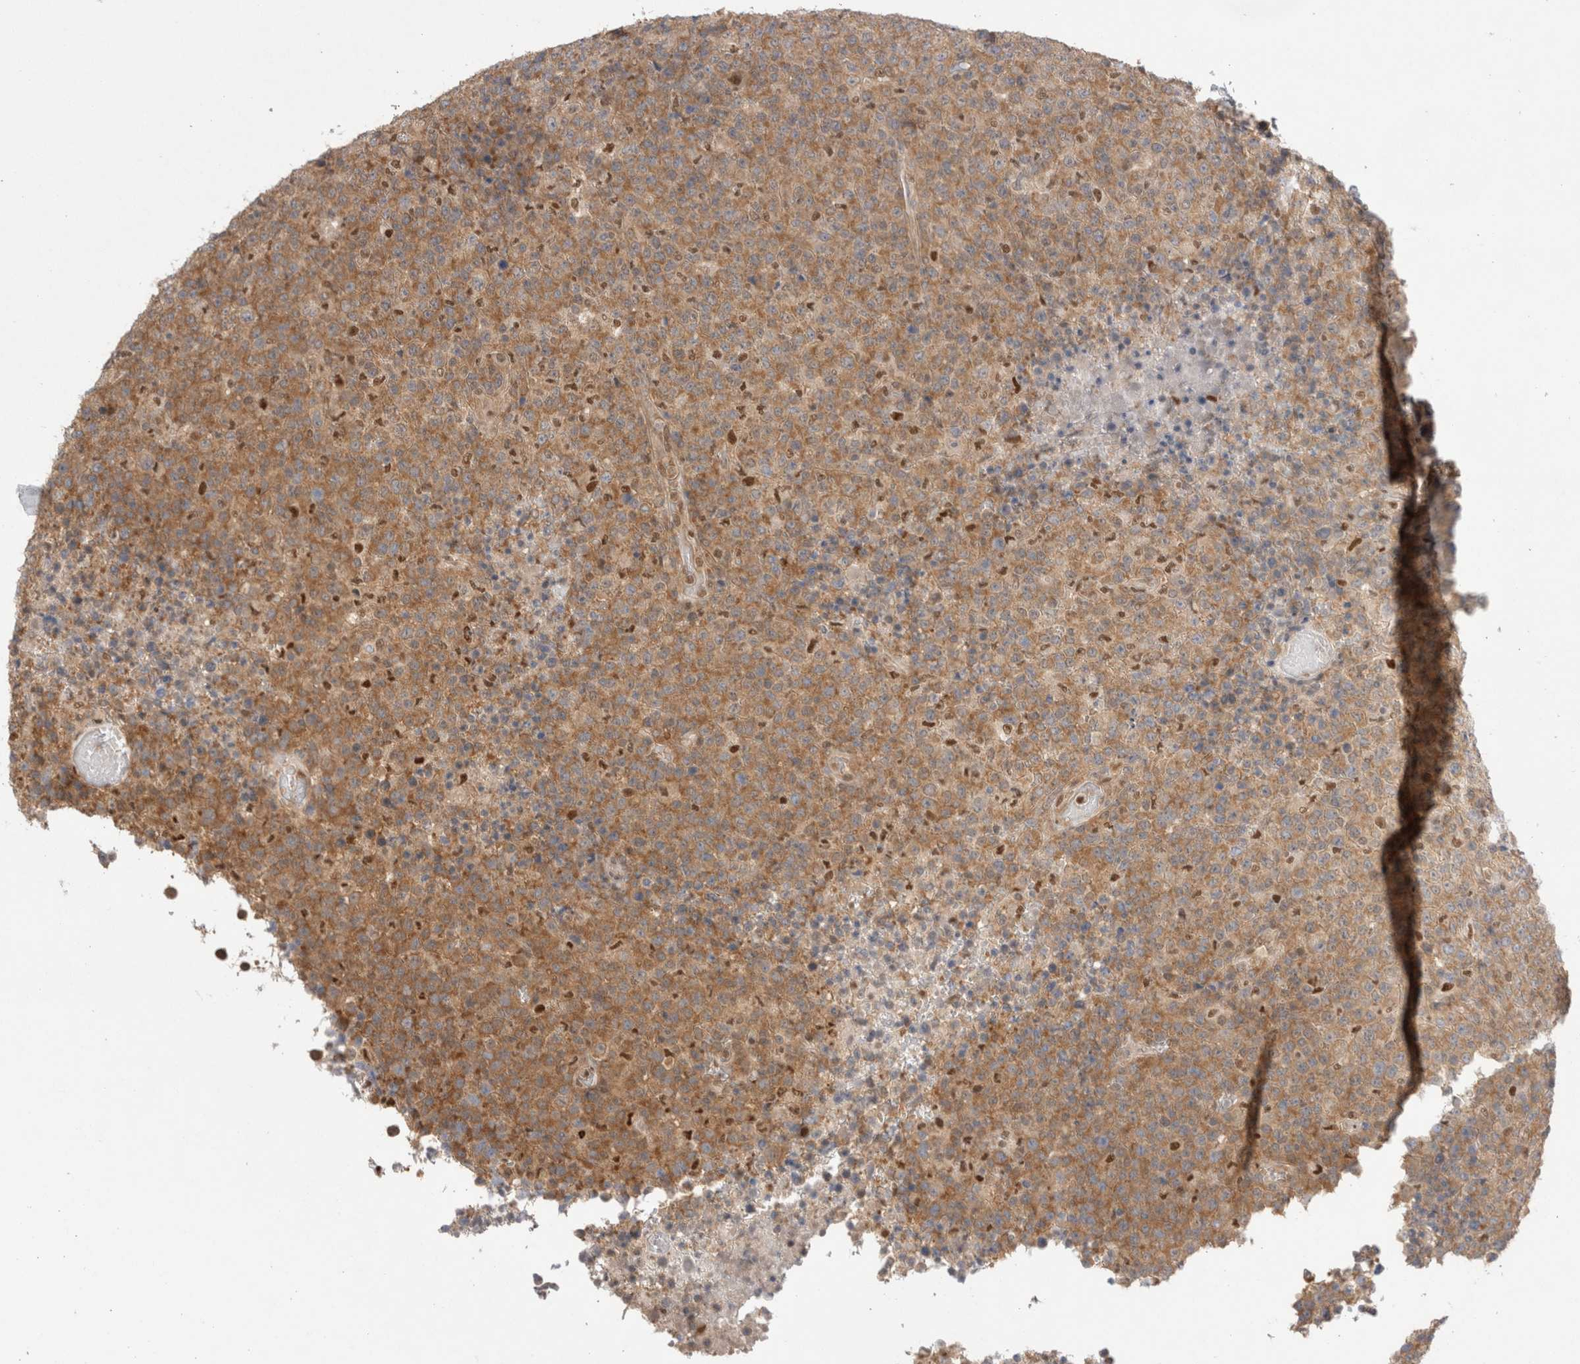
{"staining": {"intensity": "moderate", "quantity": ">75%", "location": "cytoplasmic/membranous"}, "tissue": "lymphoma", "cell_type": "Tumor cells", "image_type": "cancer", "snomed": [{"axis": "morphology", "description": "Malignant lymphoma, non-Hodgkin's type, High grade"}, {"axis": "topography", "description": "Lymph node"}], "caption": "About >75% of tumor cells in malignant lymphoma, non-Hodgkin's type (high-grade) show moderate cytoplasmic/membranous protein staining as visualized by brown immunohistochemical staining.", "gene": "EIF3E", "patient": {"sex": "male", "age": 13}}